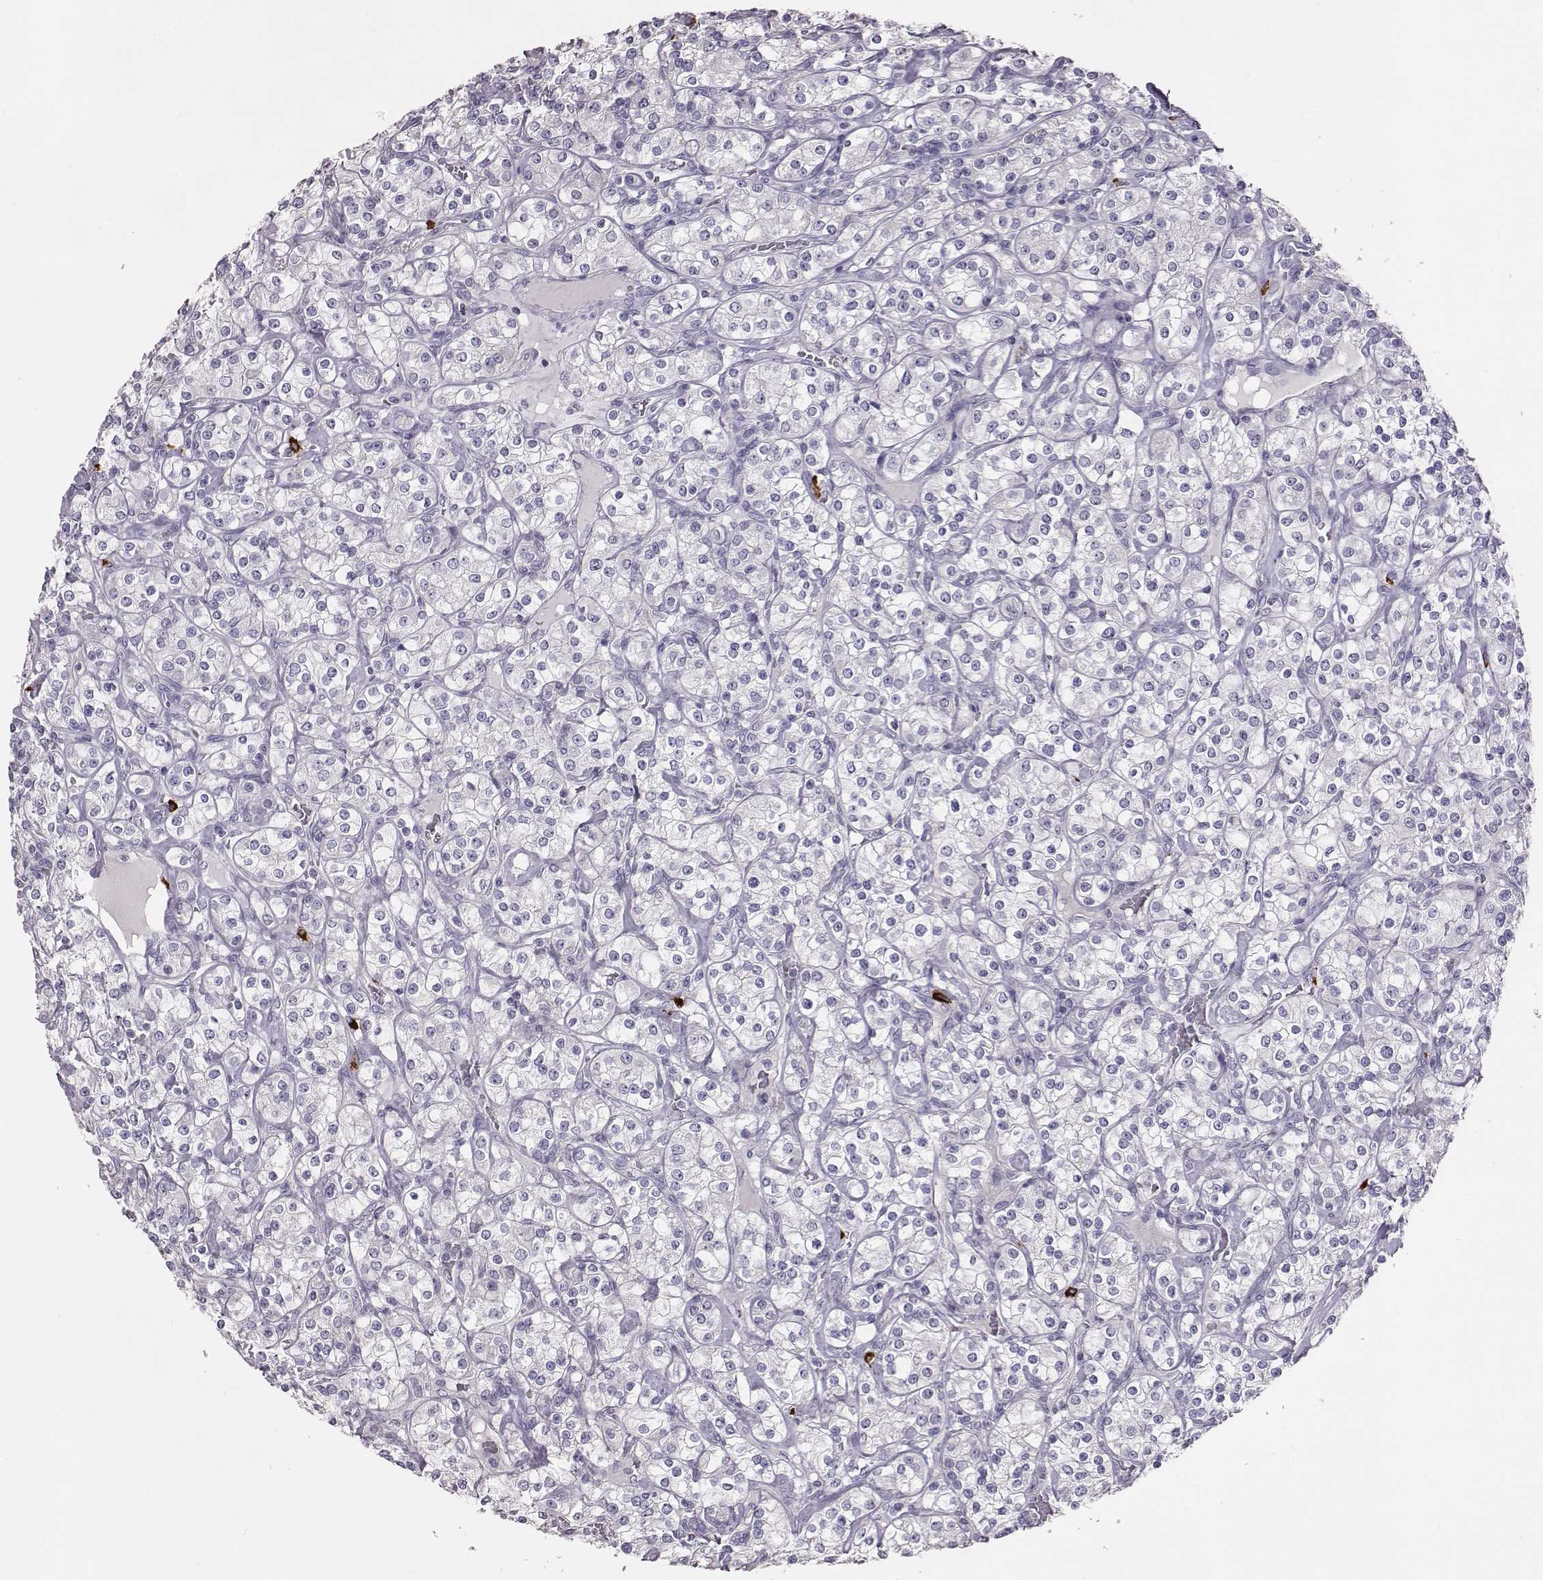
{"staining": {"intensity": "negative", "quantity": "none", "location": "none"}, "tissue": "renal cancer", "cell_type": "Tumor cells", "image_type": "cancer", "snomed": [{"axis": "morphology", "description": "Adenocarcinoma, NOS"}, {"axis": "topography", "description": "Kidney"}], "caption": "Image shows no significant protein positivity in tumor cells of renal cancer.", "gene": "P2RY10", "patient": {"sex": "male", "age": 77}}